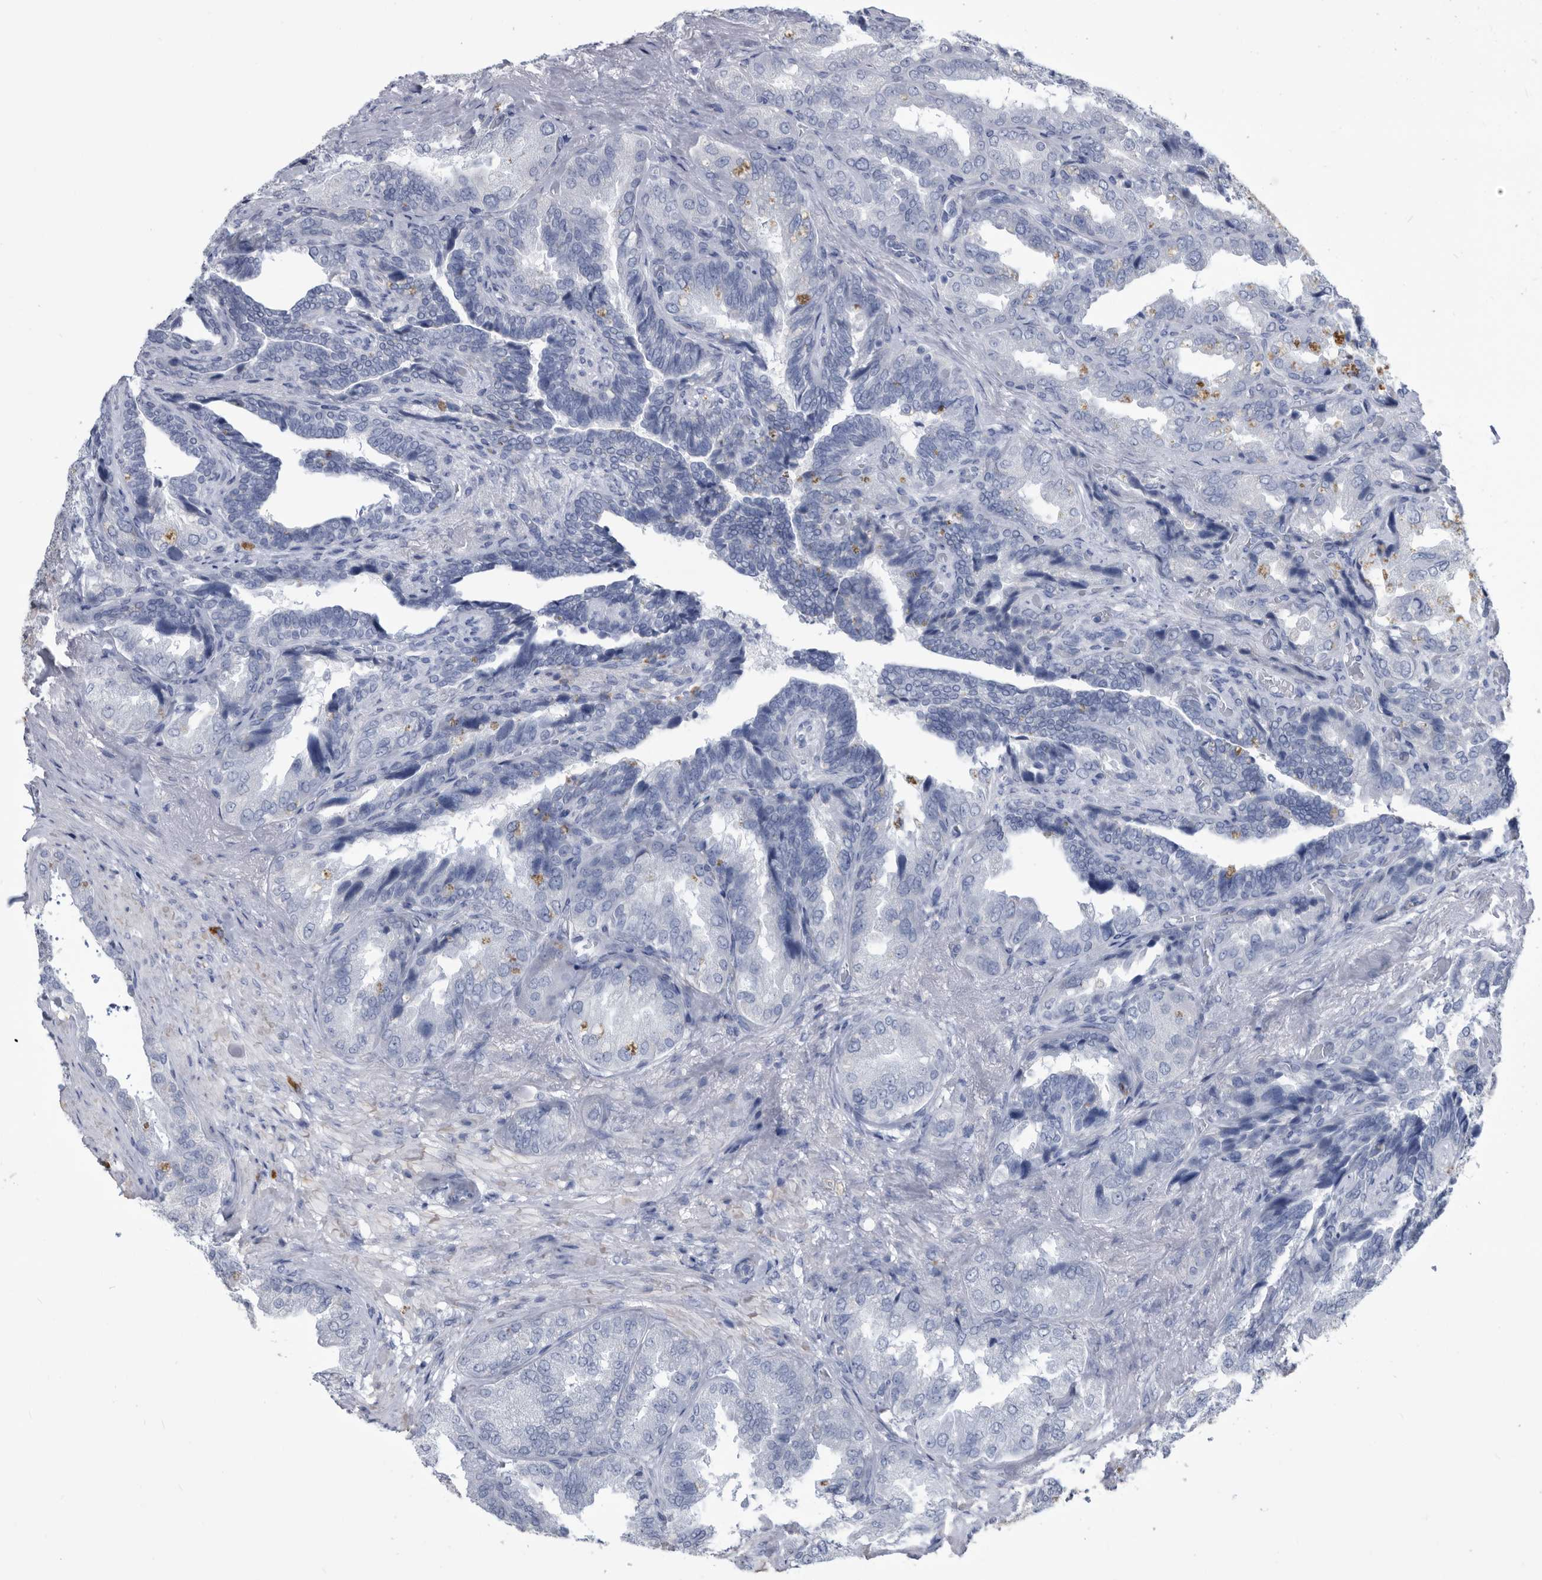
{"staining": {"intensity": "weak", "quantity": "<25%", "location": "cytoplasmic/membranous"}, "tissue": "seminal vesicle", "cell_type": "Glandular cells", "image_type": "normal", "snomed": [{"axis": "morphology", "description": "Normal tissue, NOS"}, {"axis": "topography", "description": "Seminal veicle"}, {"axis": "topography", "description": "Peripheral nerve tissue"}], "caption": "This photomicrograph is of normal seminal vesicle stained with immunohistochemistry (IHC) to label a protein in brown with the nuclei are counter-stained blue. There is no expression in glandular cells.", "gene": "BTBD6", "patient": {"sex": "male", "age": 63}}